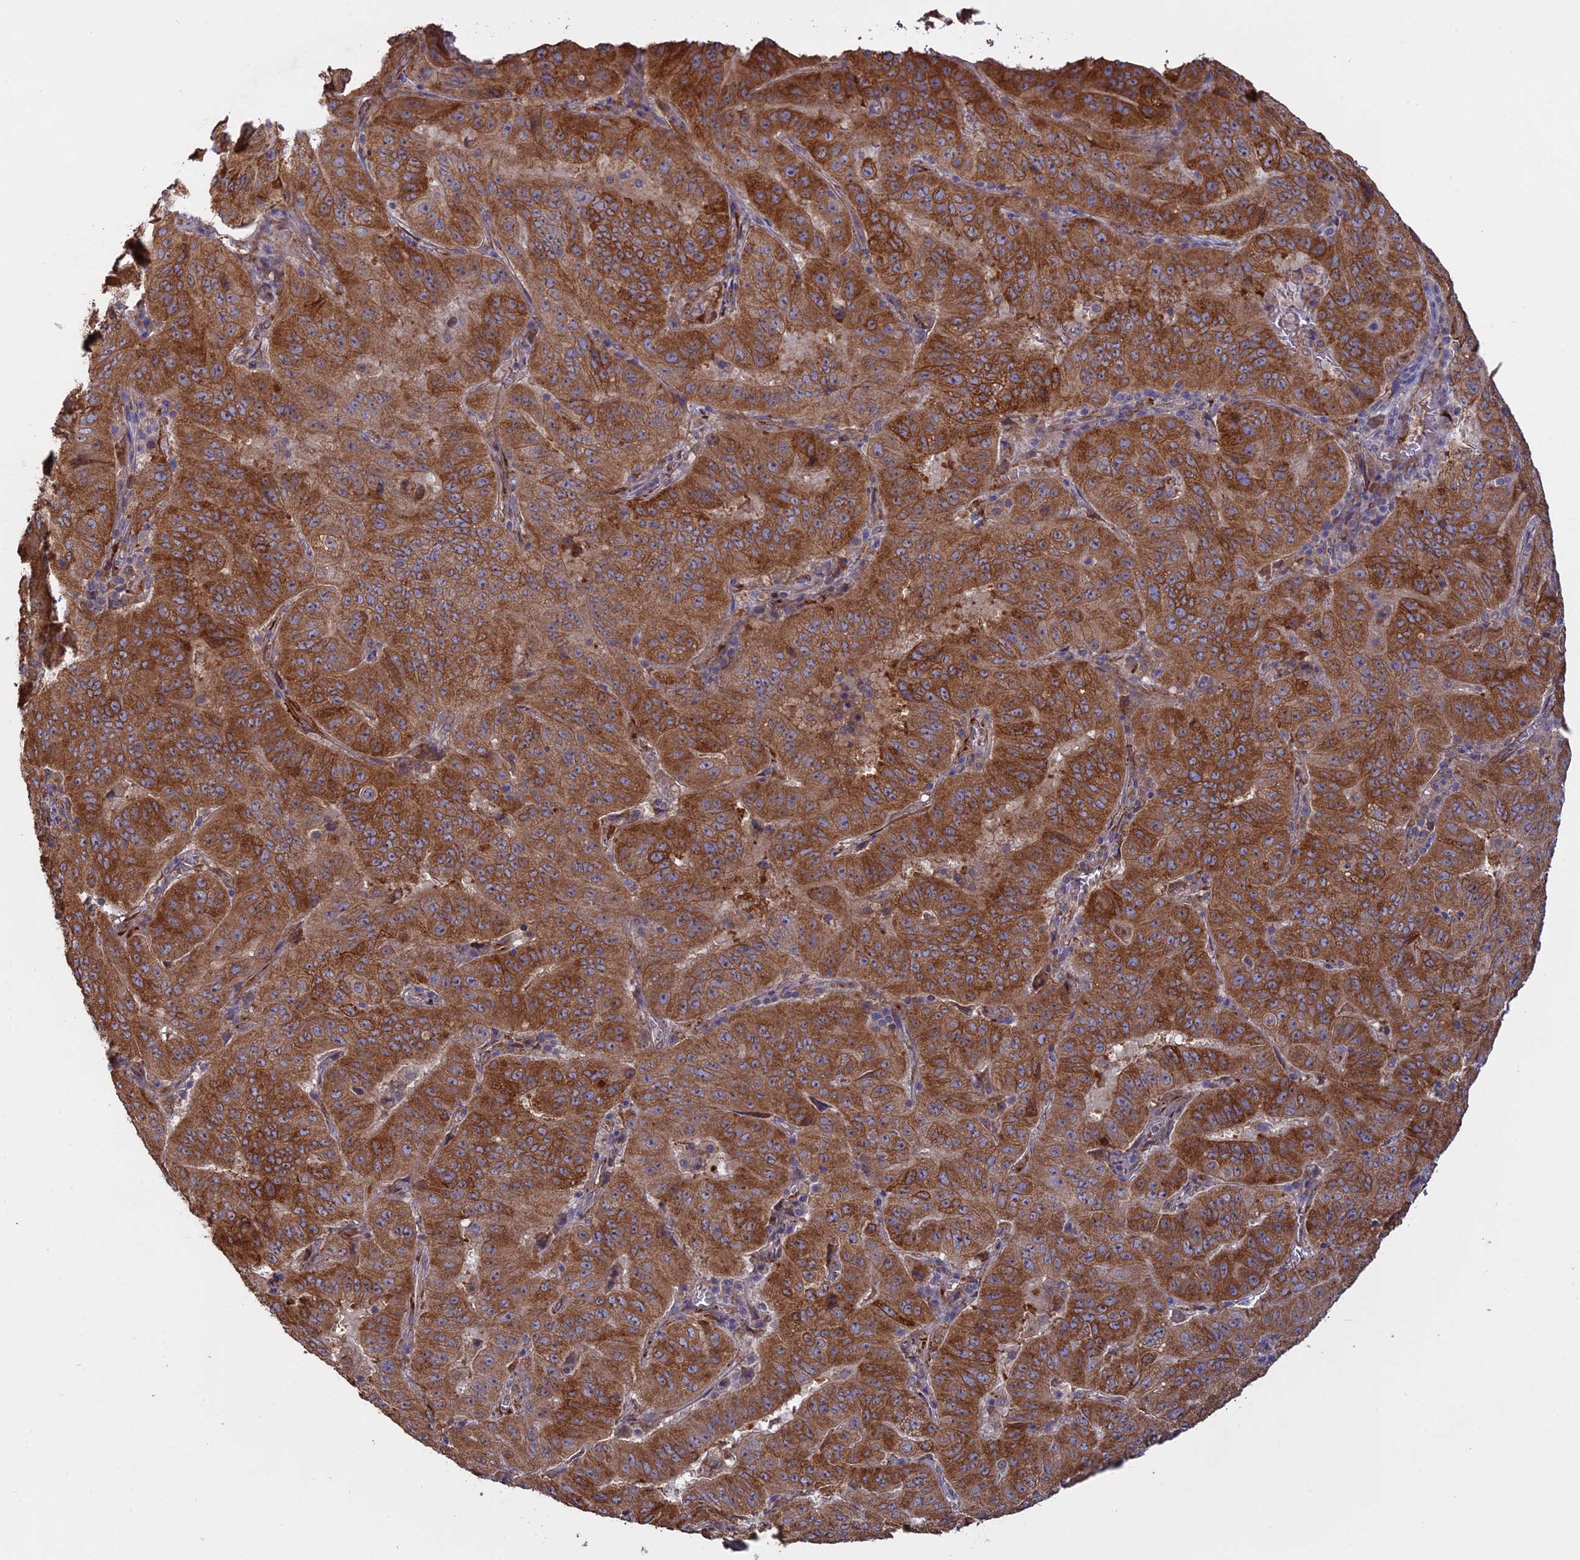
{"staining": {"intensity": "strong", "quantity": ">75%", "location": "cytoplasmic/membranous"}, "tissue": "pancreatic cancer", "cell_type": "Tumor cells", "image_type": "cancer", "snomed": [{"axis": "morphology", "description": "Adenocarcinoma, NOS"}, {"axis": "topography", "description": "Pancreas"}], "caption": "This is a photomicrograph of immunohistochemistry staining of pancreatic cancer (adenocarcinoma), which shows strong staining in the cytoplasmic/membranous of tumor cells.", "gene": "PPIC", "patient": {"sex": "male", "age": 63}}